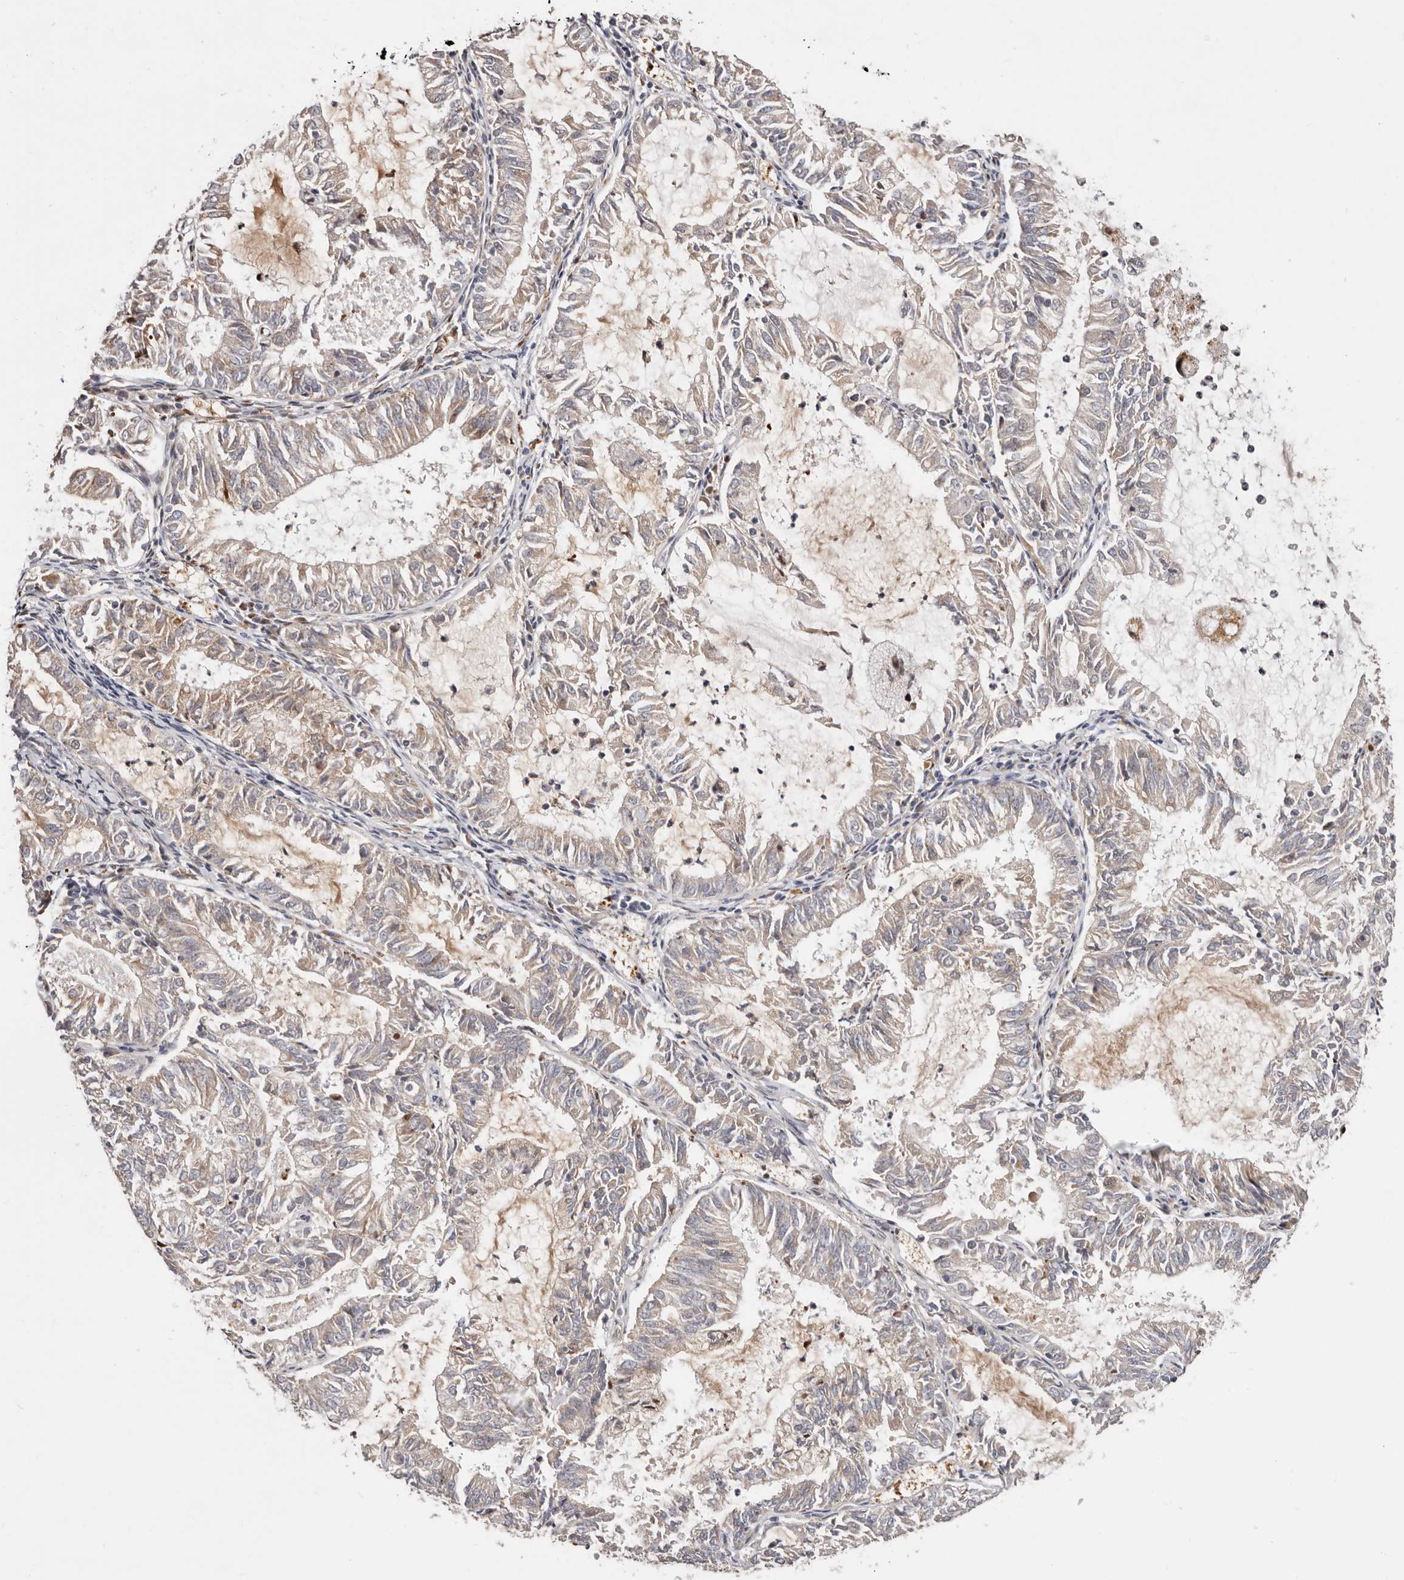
{"staining": {"intensity": "moderate", "quantity": "<25%", "location": "cytoplasmic/membranous"}, "tissue": "endometrial cancer", "cell_type": "Tumor cells", "image_type": "cancer", "snomed": [{"axis": "morphology", "description": "Adenocarcinoma, NOS"}, {"axis": "topography", "description": "Endometrium"}], "caption": "Protein staining of endometrial cancer tissue shows moderate cytoplasmic/membranous positivity in about <25% of tumor cells.", "gene": "USP33", "patient": {"sex": "female", "age": 57}}